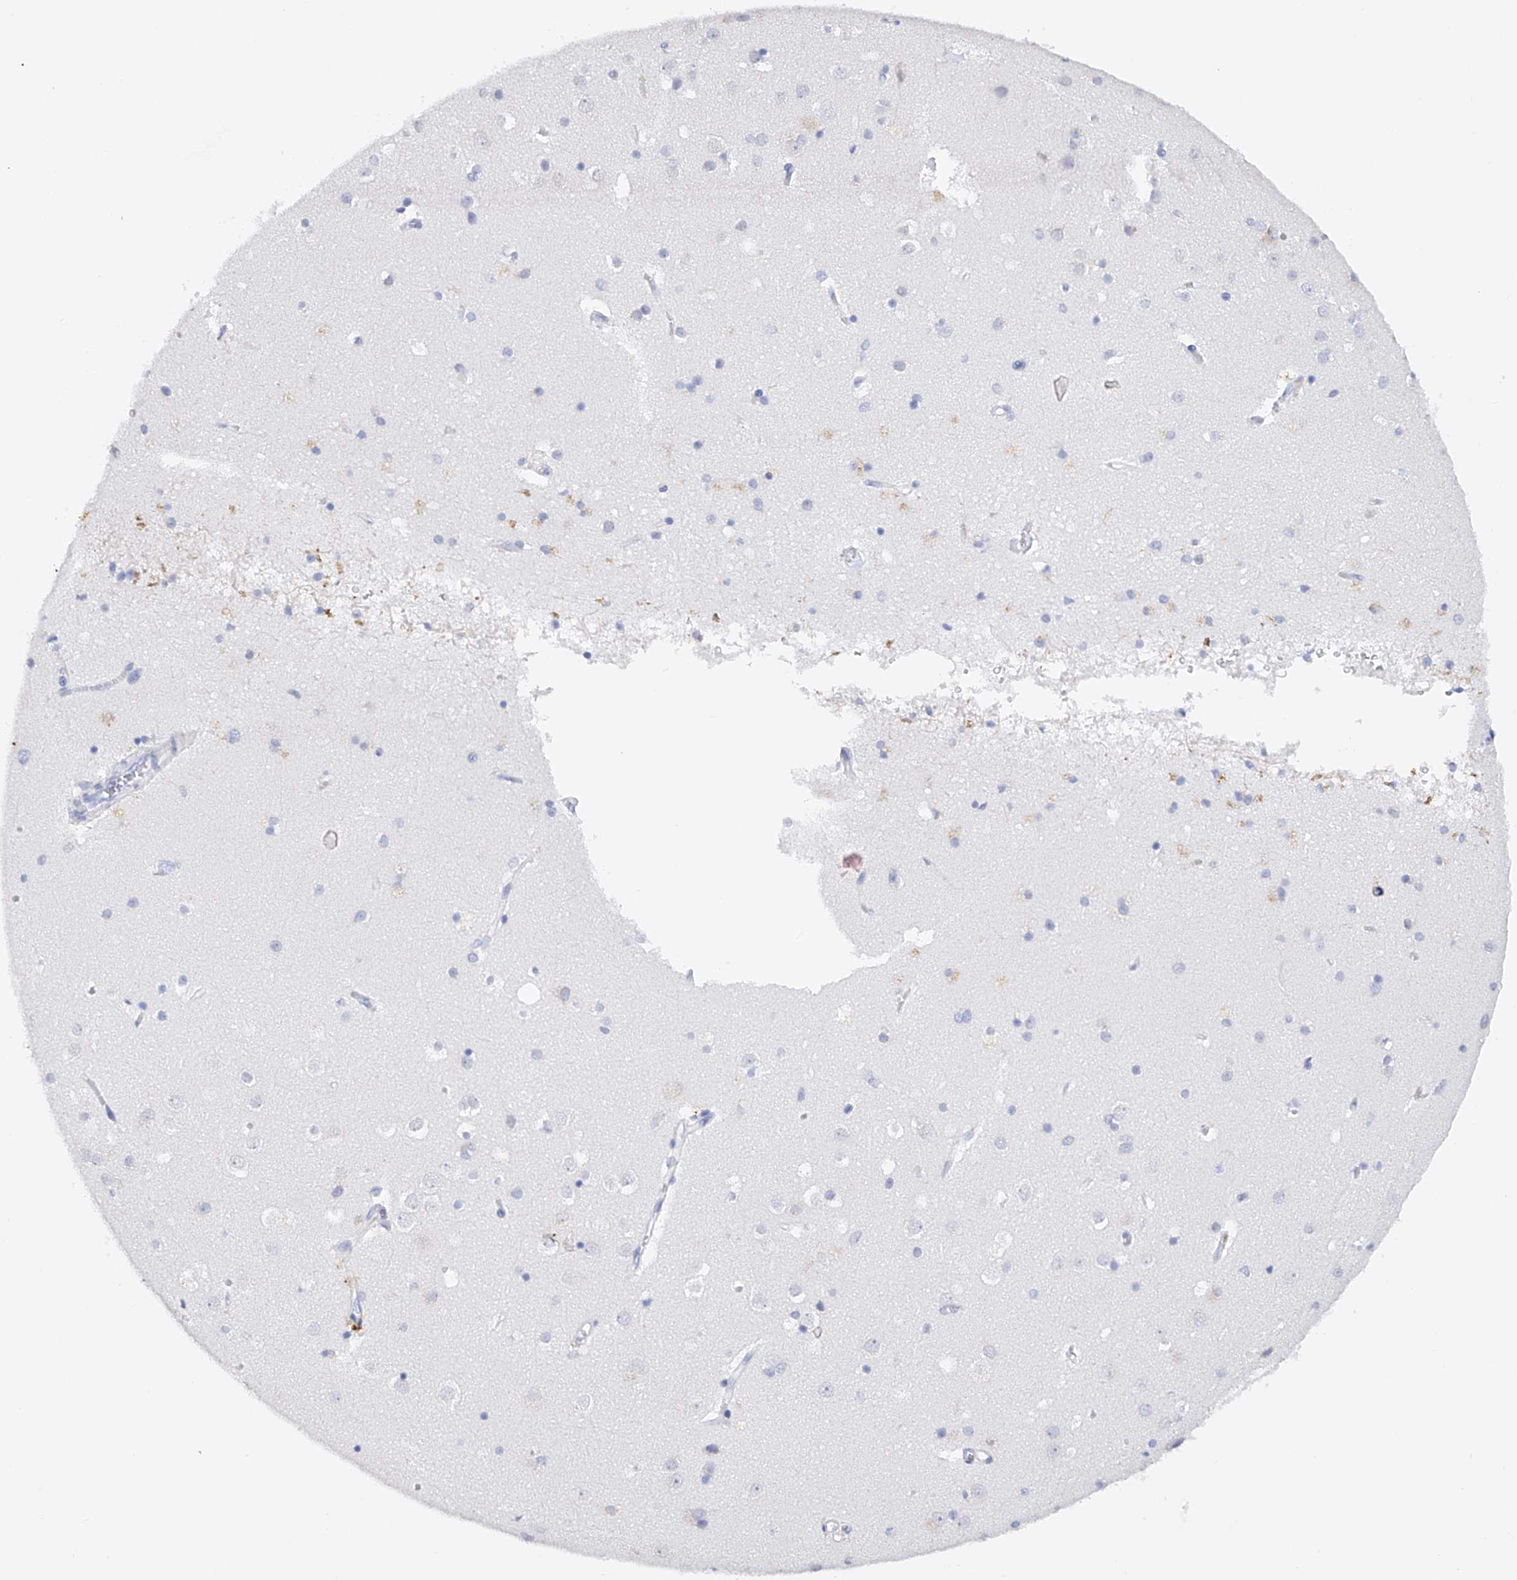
{"staining": {"intensity": "negative", "quantity": "none", "location": "none"}, "tissue": "cerebral cortex", "cell_type": "Endothelial cells", "image_type": "normal", "snomed": [{"axis": "morphology", "description": "Normal tissue, NOS"}, {"axis": "topography", "description": "Cerebral cortex"}], "caption": "This is an immunohistochemistry micrograph of unremarkable cerebral cortex. There is no staining in endothelial cells.", "gene": "PDIA5", "patient": {"sex": "male", "age": 54}}